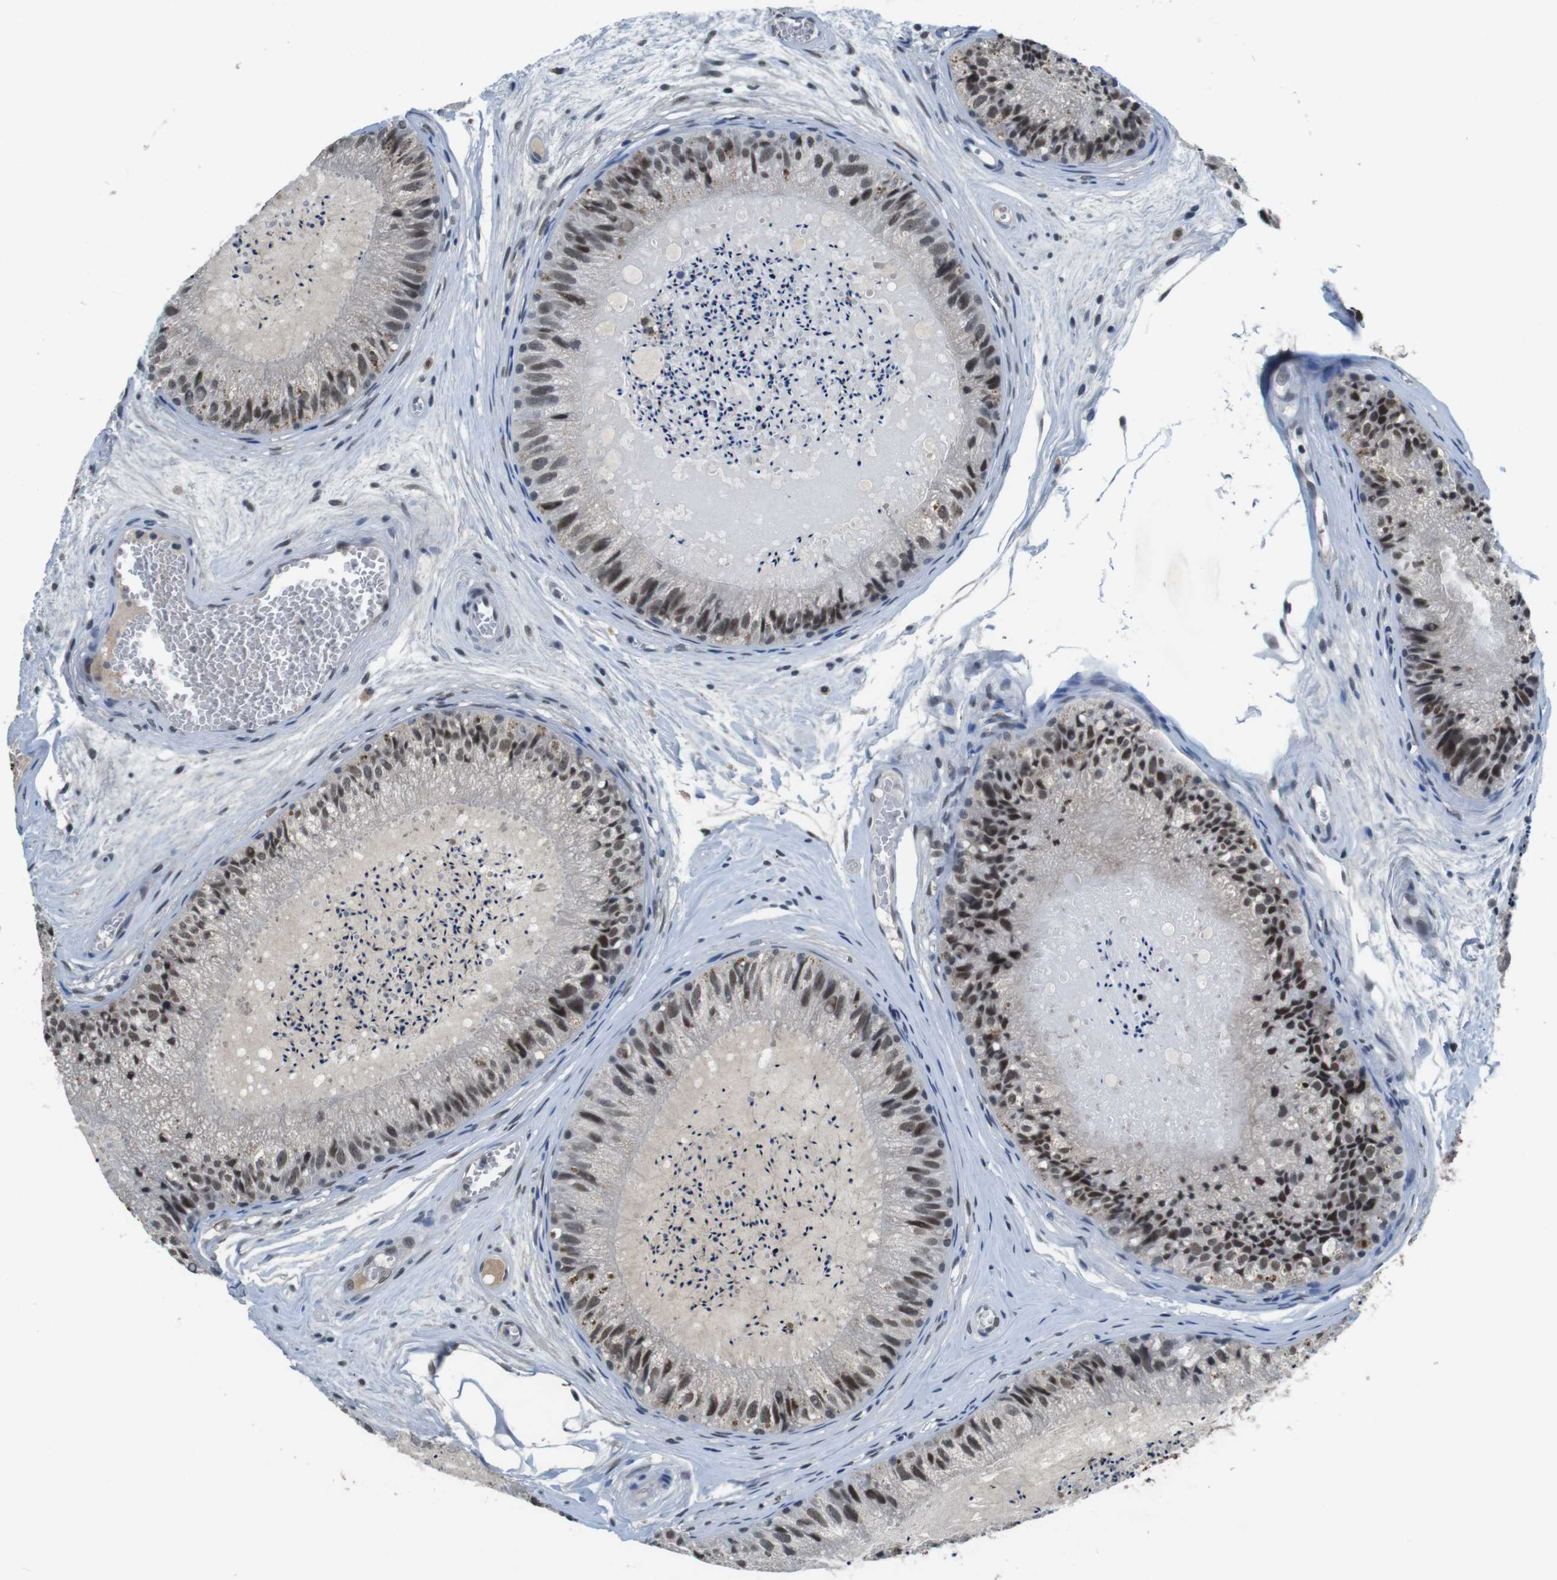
{"staining": {"intensity": "moderate", "quantity": ">75%", "location": "cytoplasmic/membranous,nuclear"}, "tissue": "epididymis", "cell_type": "Glandular cells", "image_type": "normal", "snomed": [{"axis": "morphology", "description": "Normal tissue, NOS"}, {"axis": "topography", "description": "Epididymis"}], "caption": "Immunohistochemistry (IHC) photomicrograph of unremarkable human epididymis stained for a protein (brown), which displays medium levels of moderate cytoplasmic/membranous,nuclear positivity in about >75% of glandular cells.", "gene": "USP7", "patient": {"sex": "male", "age": 31}}